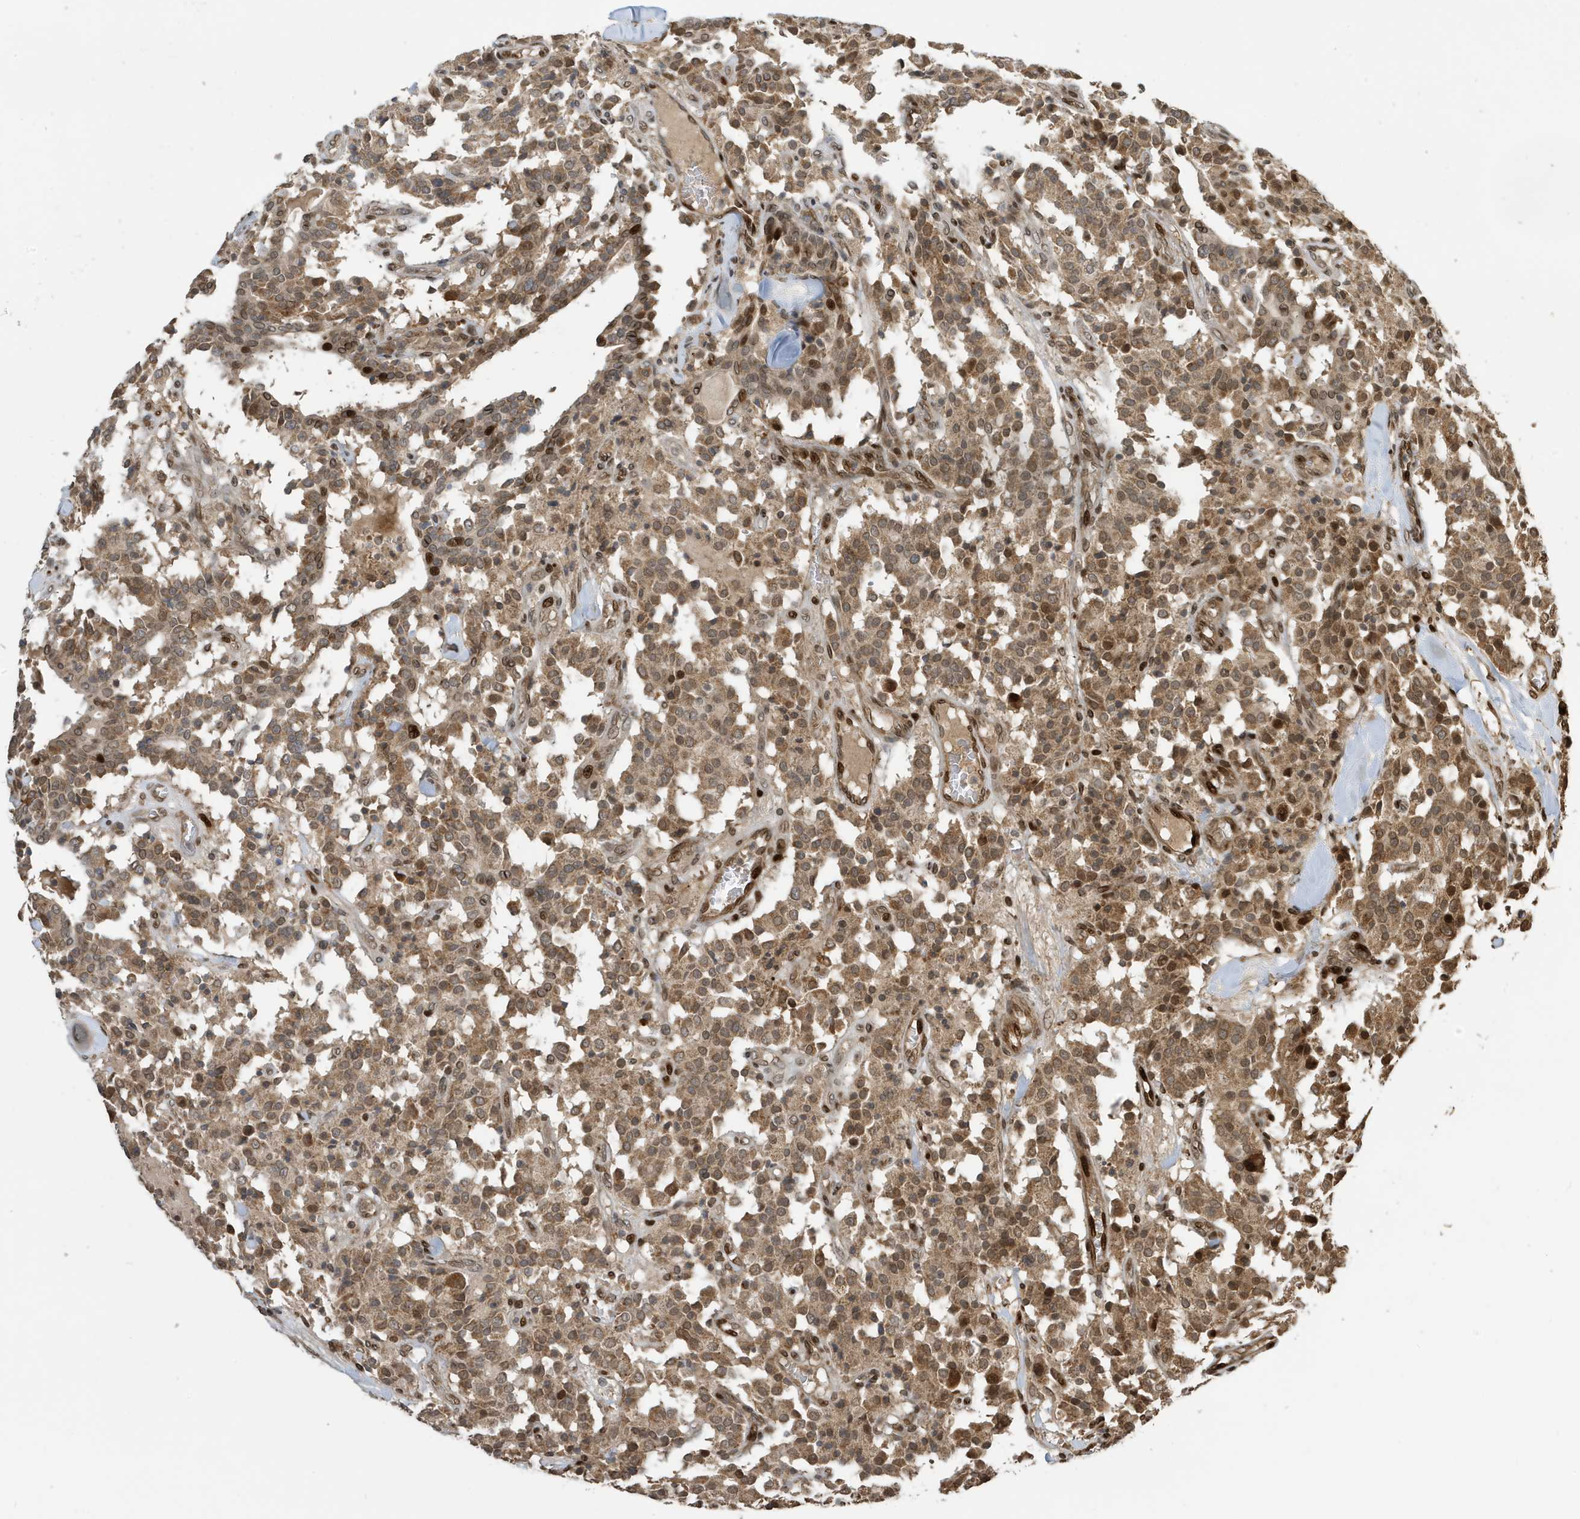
{"staining": {"intensity": "moderate", "quantity": ">75%", "location": "cytoplasmic/membranous"}, "tissue": "carcinoid", "cell_type": "Tumor cells", "image_type": "cancer", "snomed": [{"axis": "morphology", "description": "Carcinoid, malignant, NOS"}, {"axis": "topography", "description": "Lung"}], "caption": "Moderate cytoplasmic/membranous positivity for a protein is appreciated in approximately >75% of tumor cells of carcinoid using immunohistochemistry.", "gene": "DUSP18", "patient": {"sex": "male", "age": 30}}